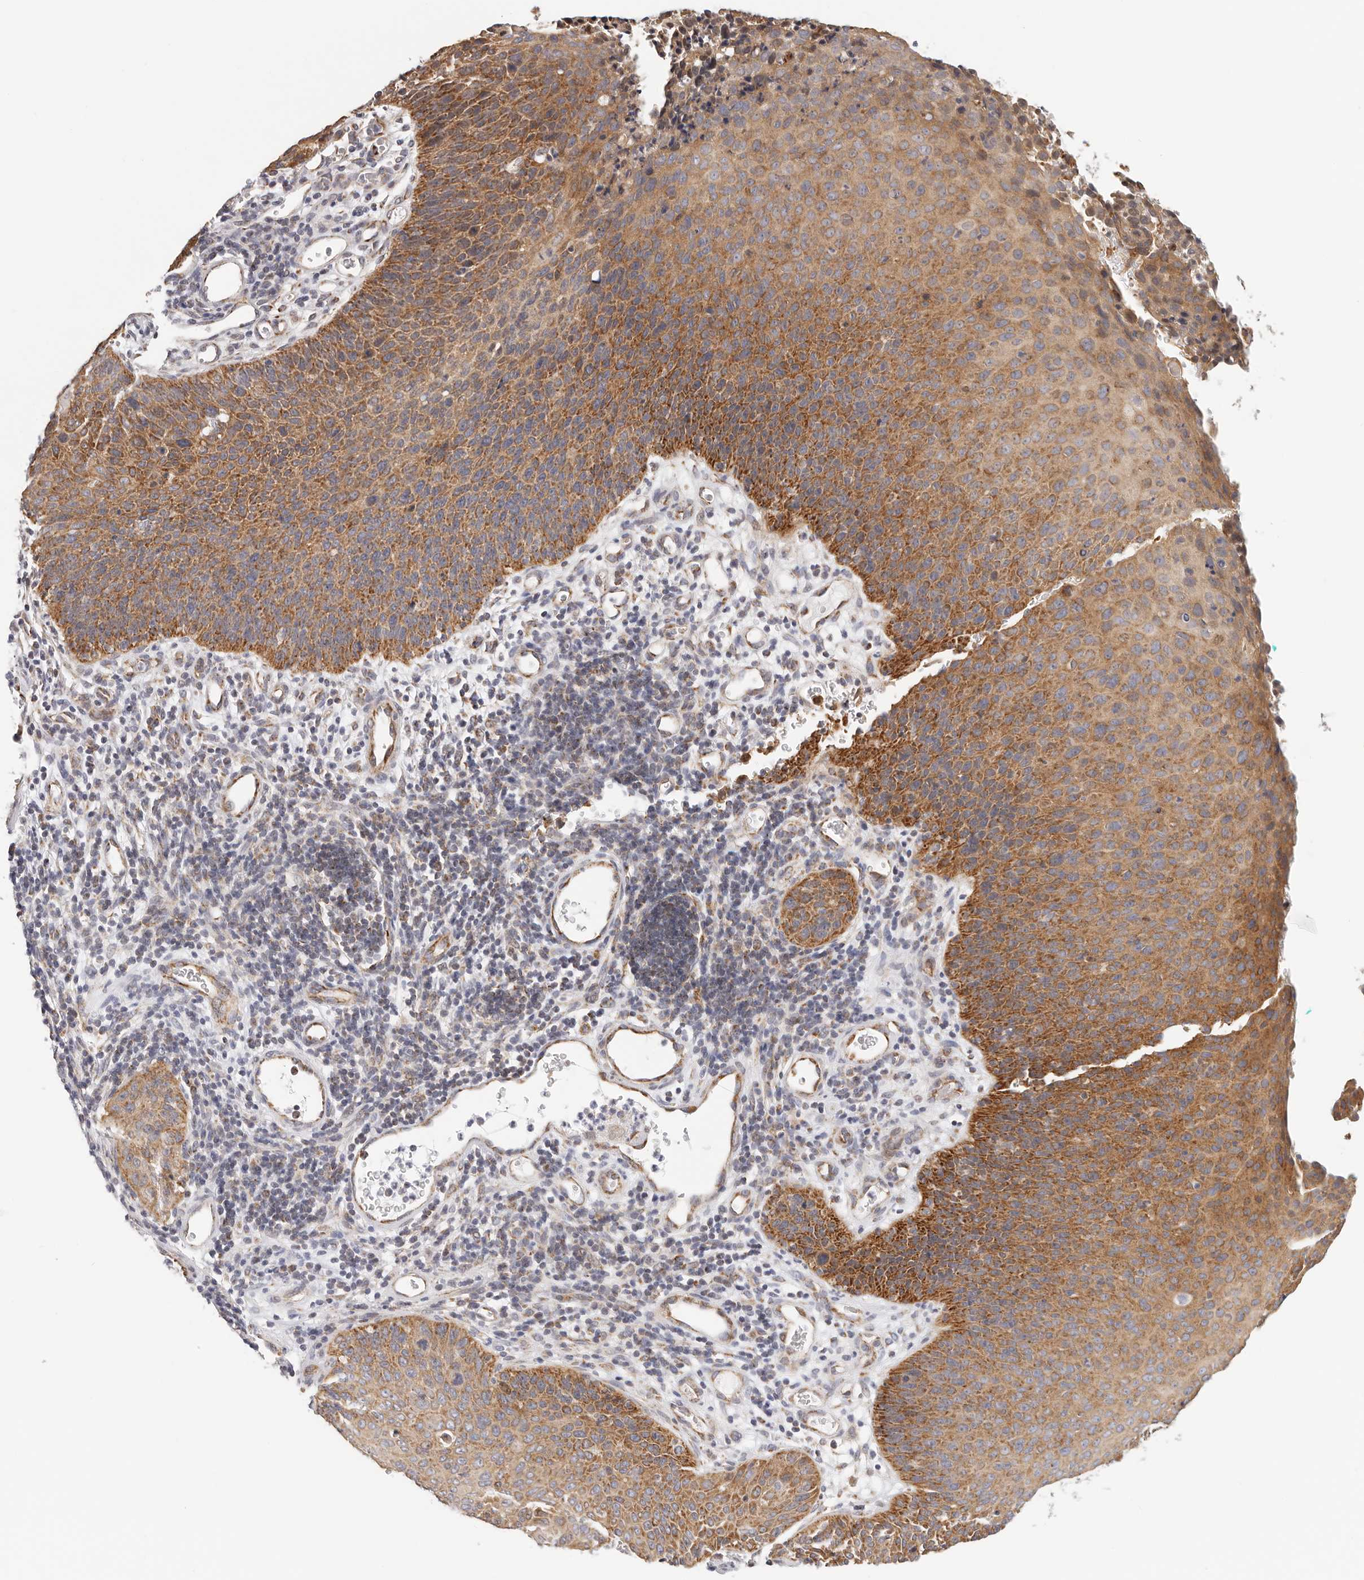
{"staining": {"intensity": "strong", "quantity": "25%-75%", "location": "cytoplasmic/membranous"}, "tissue": "cervical cancer", "cell_type": "Tumor cells", "image_type": "cancer", "snomed": [{"axis": "morphology", "description": "Squamous cell carcinoma, NOS"}, {"axis": "topography", "description": "Cervix"}], "caption": "DAB immunohistochemical staining of human cervical squamous cell carcinoma shows strong cytoplasmic/membranous protein expression in about 25%-75% of tumor cells.", "gene": "AFDN", "patient": {"sex": "female", "age": 55}}